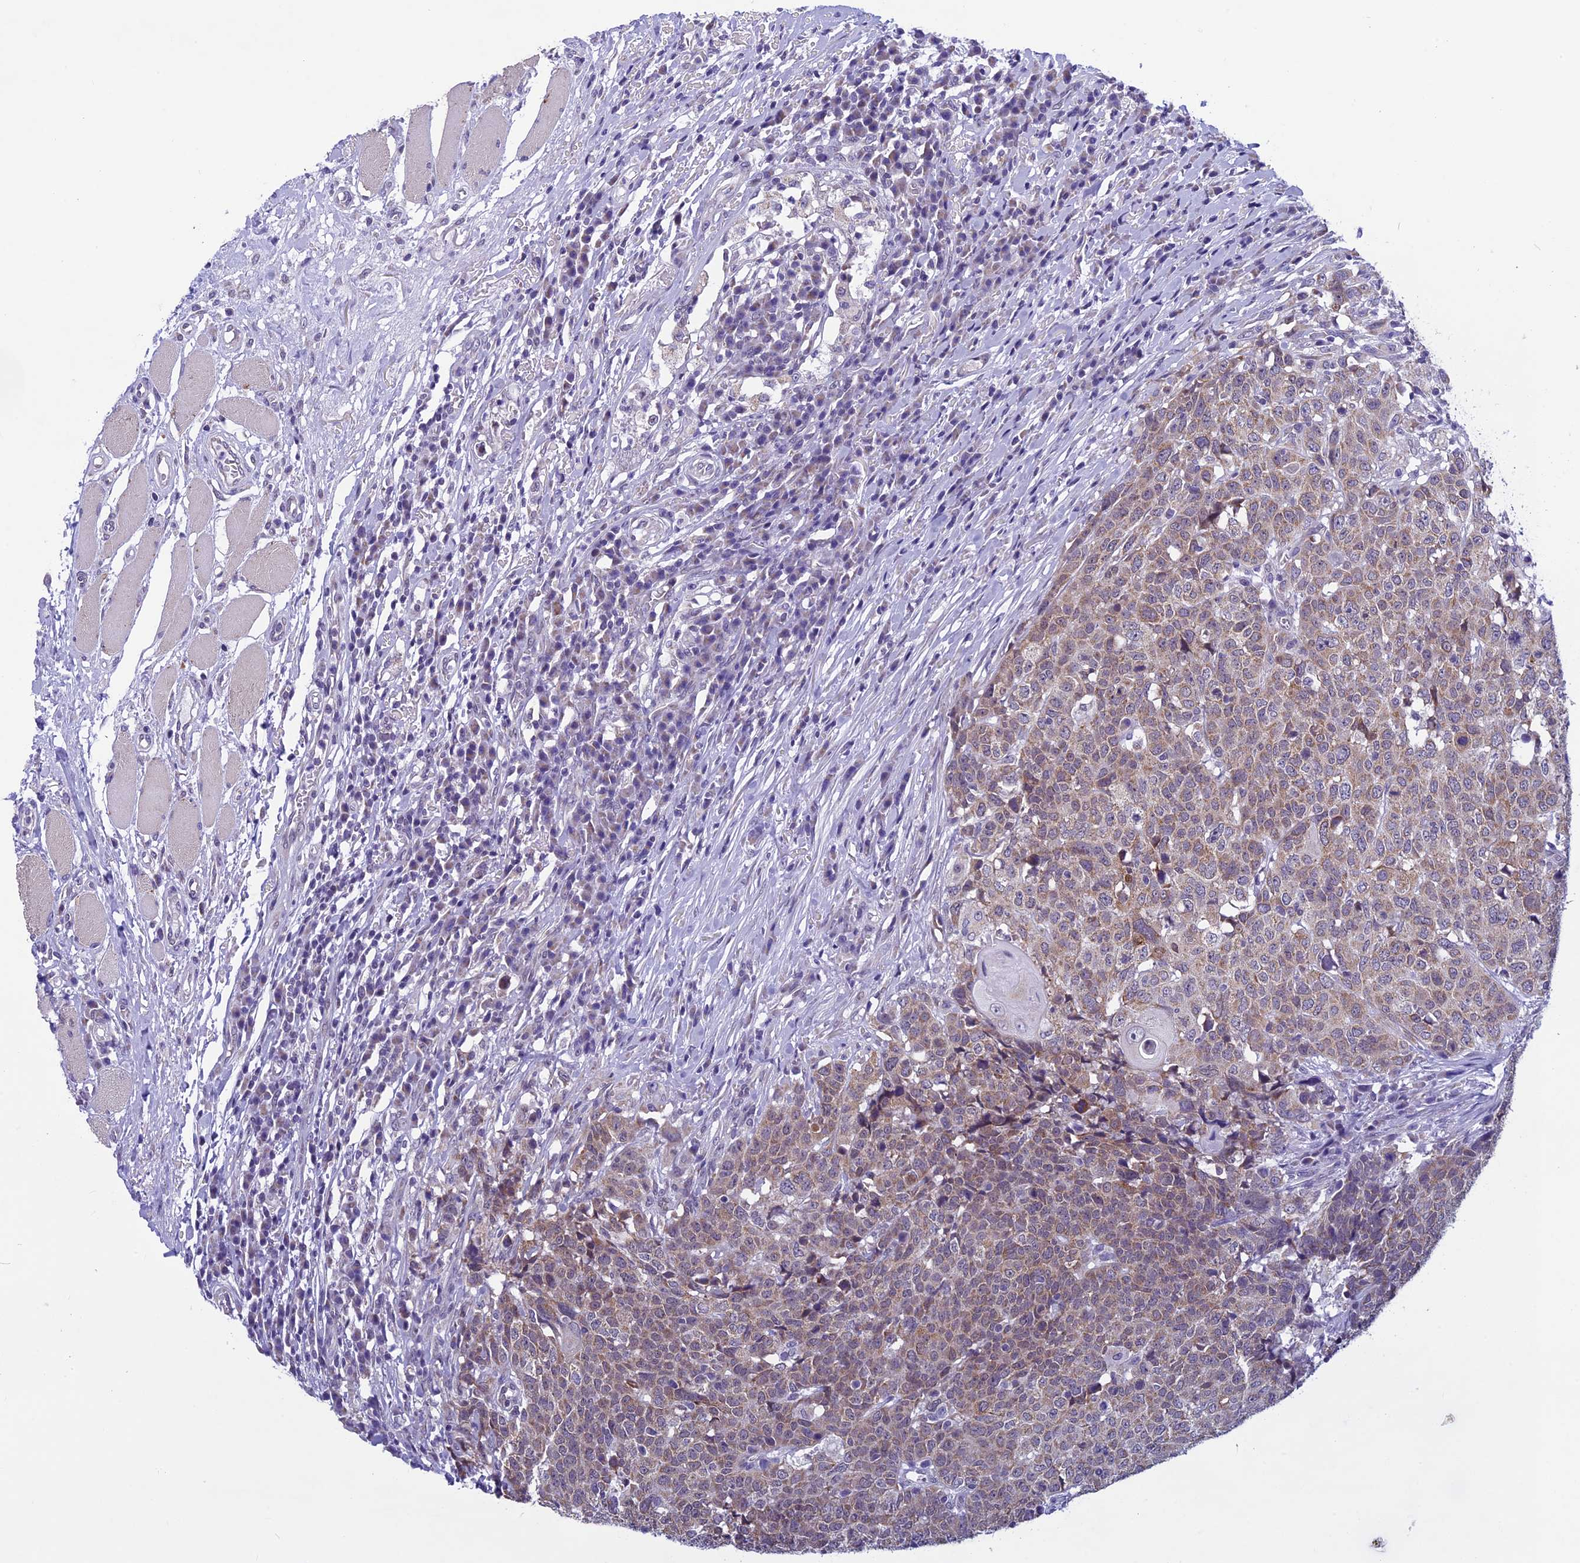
{"staining": {"intensity": "moderate", "quantity": ">75%", "location": "cytoplasmic/membranous"}, "tissue": "head and neck cancer", "cell_type": "Tumor cells", "image_type": "cancer", "snomed": [{"axis": "morphology", "description": "Squamous cell carcinoma, NOS"}, {"axis": "topography", "description": "Head-Neck"}], "caption": "The micrograph shows staining of squamous cell carcinoma (head and neck), revealing moderate cytoplasmic/membranous protein staining (brown color) within tumor cells.", "gene": "ZNF317", "patient": {"sex": "male", "age": 66}}